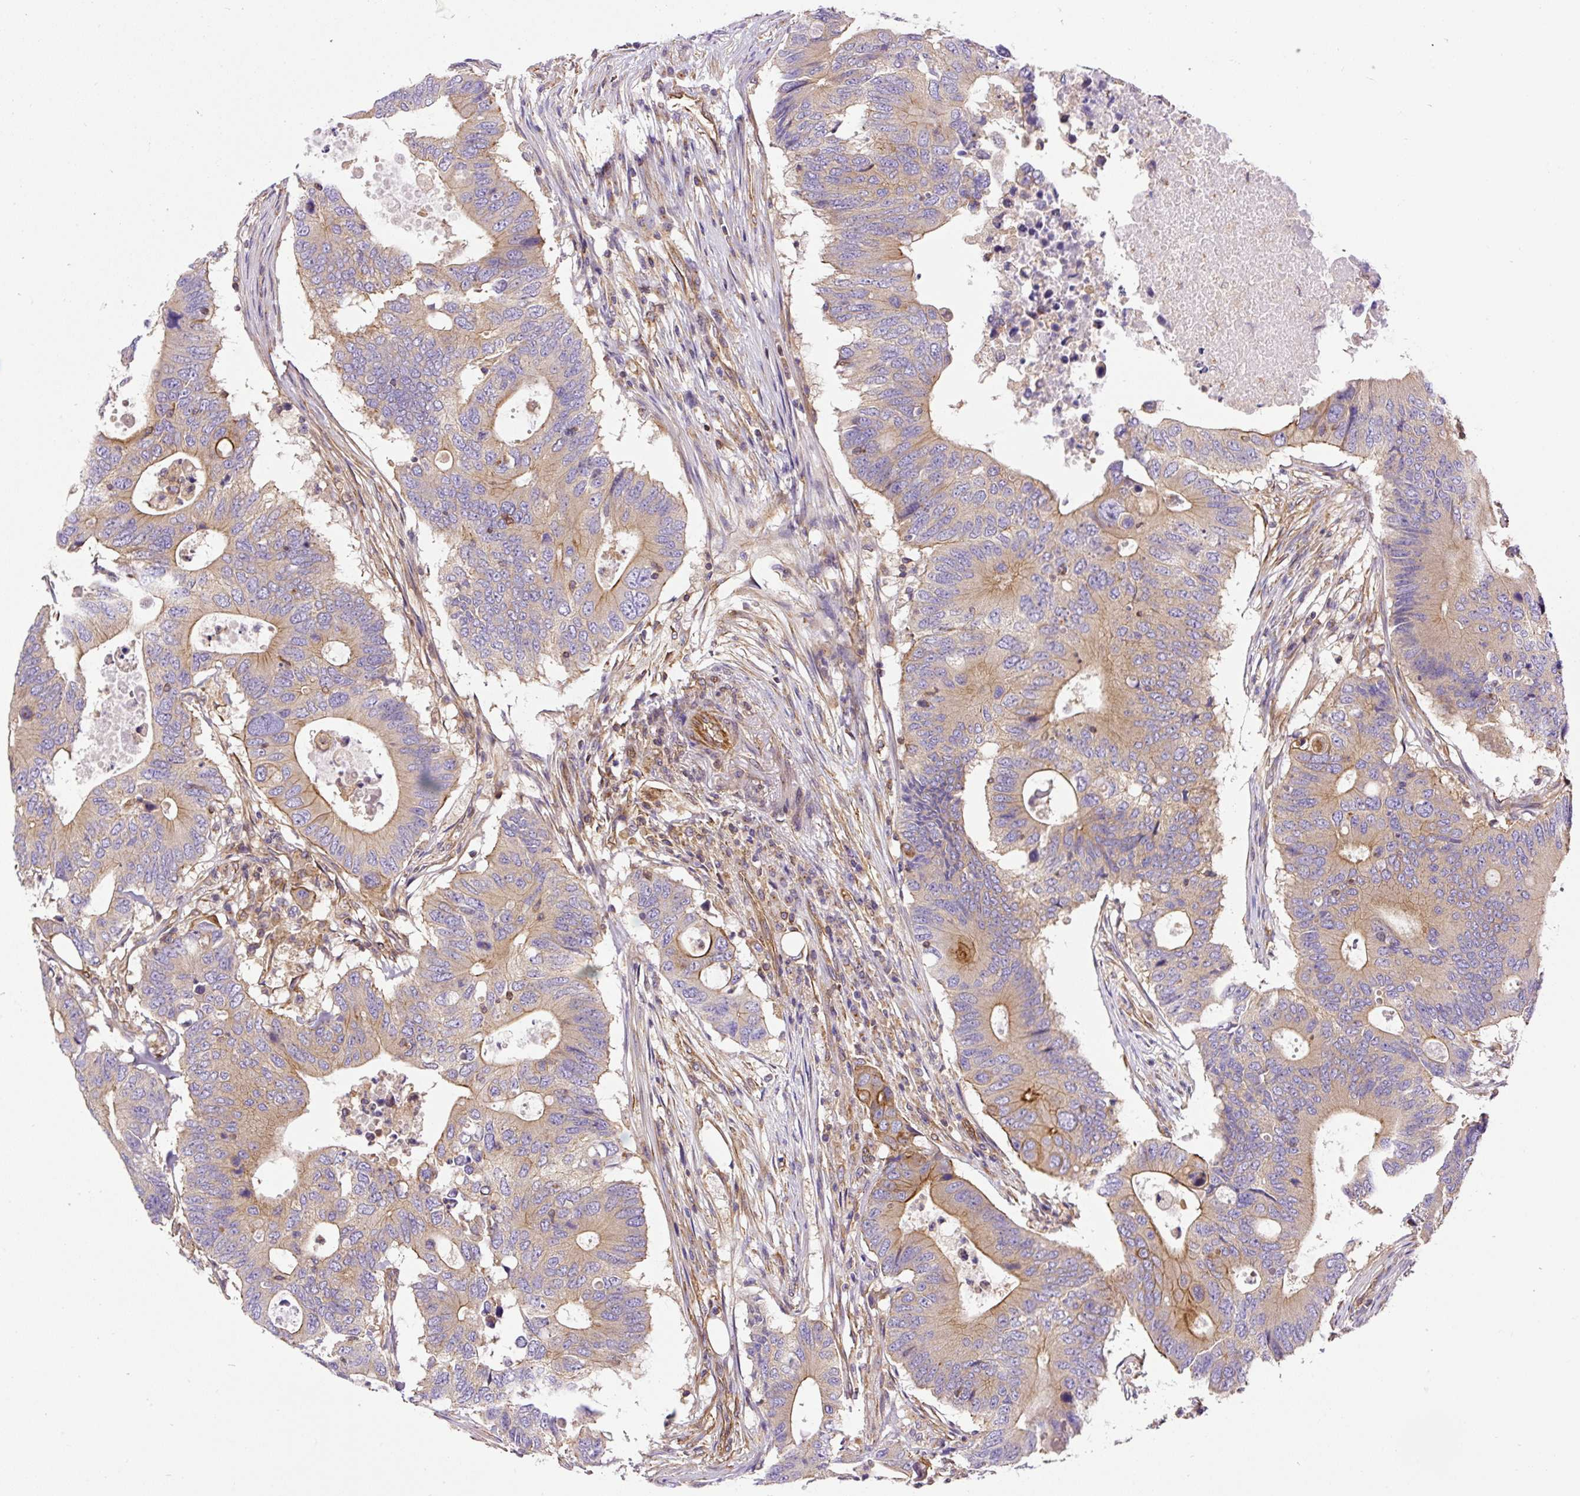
{"staining": {"intensity": "moderate", "quantity": "25%-75%", "location": "cytoplasmic/membranous"}, "tissue": "colorectal cancer", "cell_type": "Tumor cells", "image_type": "cancer", "snomed": [{"axis": "morphology", "description": "Adenocarcinoma, NOS"}, {"axis": "topography", "description": "Colon"}], "caption": "Immunohistochemistry (IHC) micrograph of neoplastic tissue: human colorectal adenocarcinoma stained using immunohistochemistry (IHC) displays medium levels of moderate protein expression localized specifically in the cytoplasmic/membranous of tumor cells, appearing as a cytoplasmic/membranous brown color.", "gene": "DCTN1", "patient": {"sex": "male", "age": 71}}